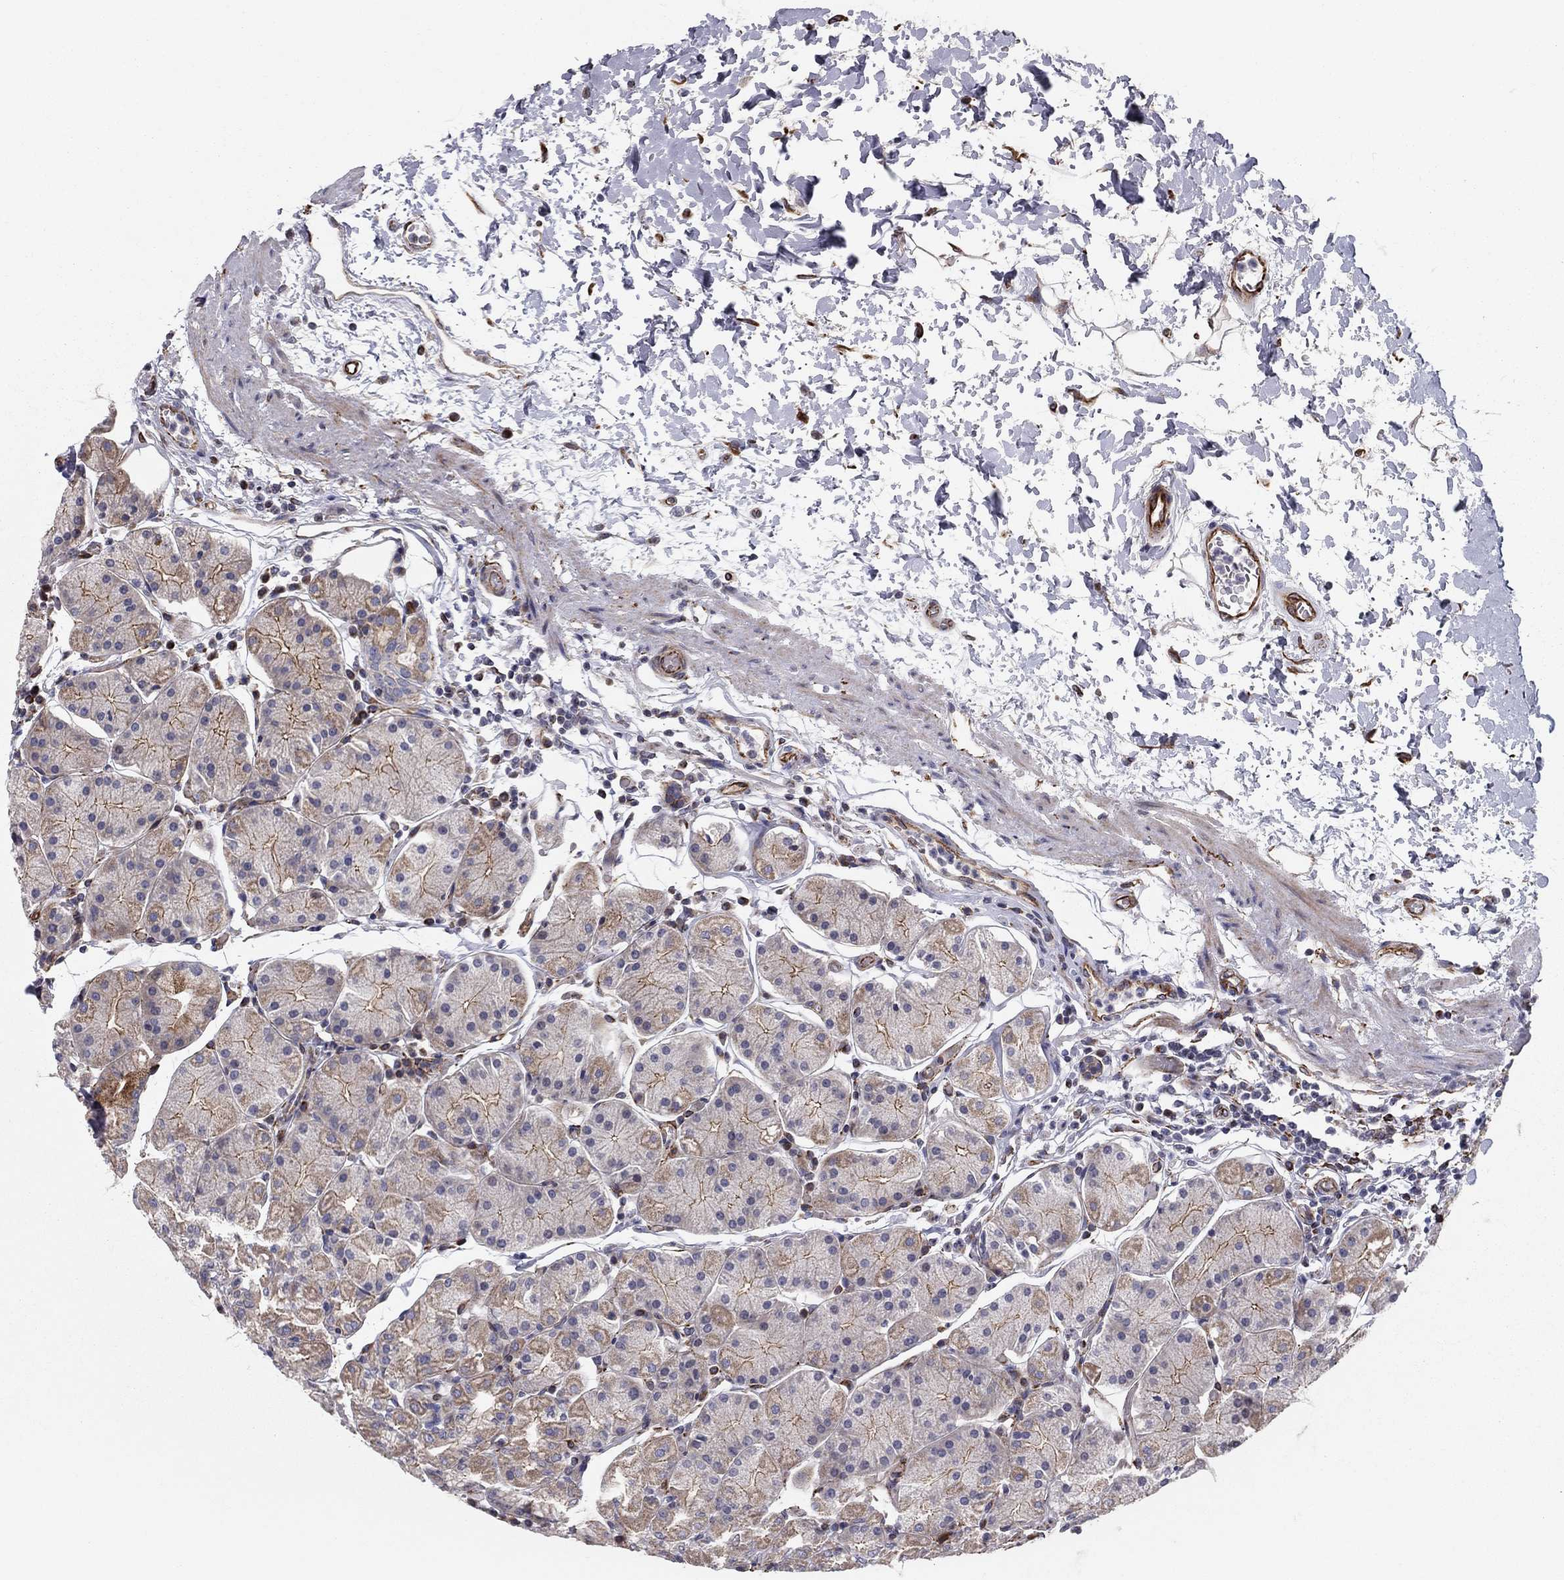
{"staining": {"intensity": "moderate", "quantity": "25%-75%", "location": "cytoplasmic/membranous"}, "tissue": "stomach", "cell_type": "Glandular cells", "image_type": "normal", "snomed": [{"axis": "morphology", "description": "Normal tissue, NOS"}, {"axis": "topography", "description": "Stomach"}], "caption": "Glandular cells show medium levels of moderate cytoplasmic/membranous expression in about 25%-75% of cells in unremarkable human stomach. (DAB (3,3'-diaminobenzidine) IHC with brightfield microscopy, high magnification).", "gene": "CLSTN1", "patient": {"sex": "male", "age": 54}}